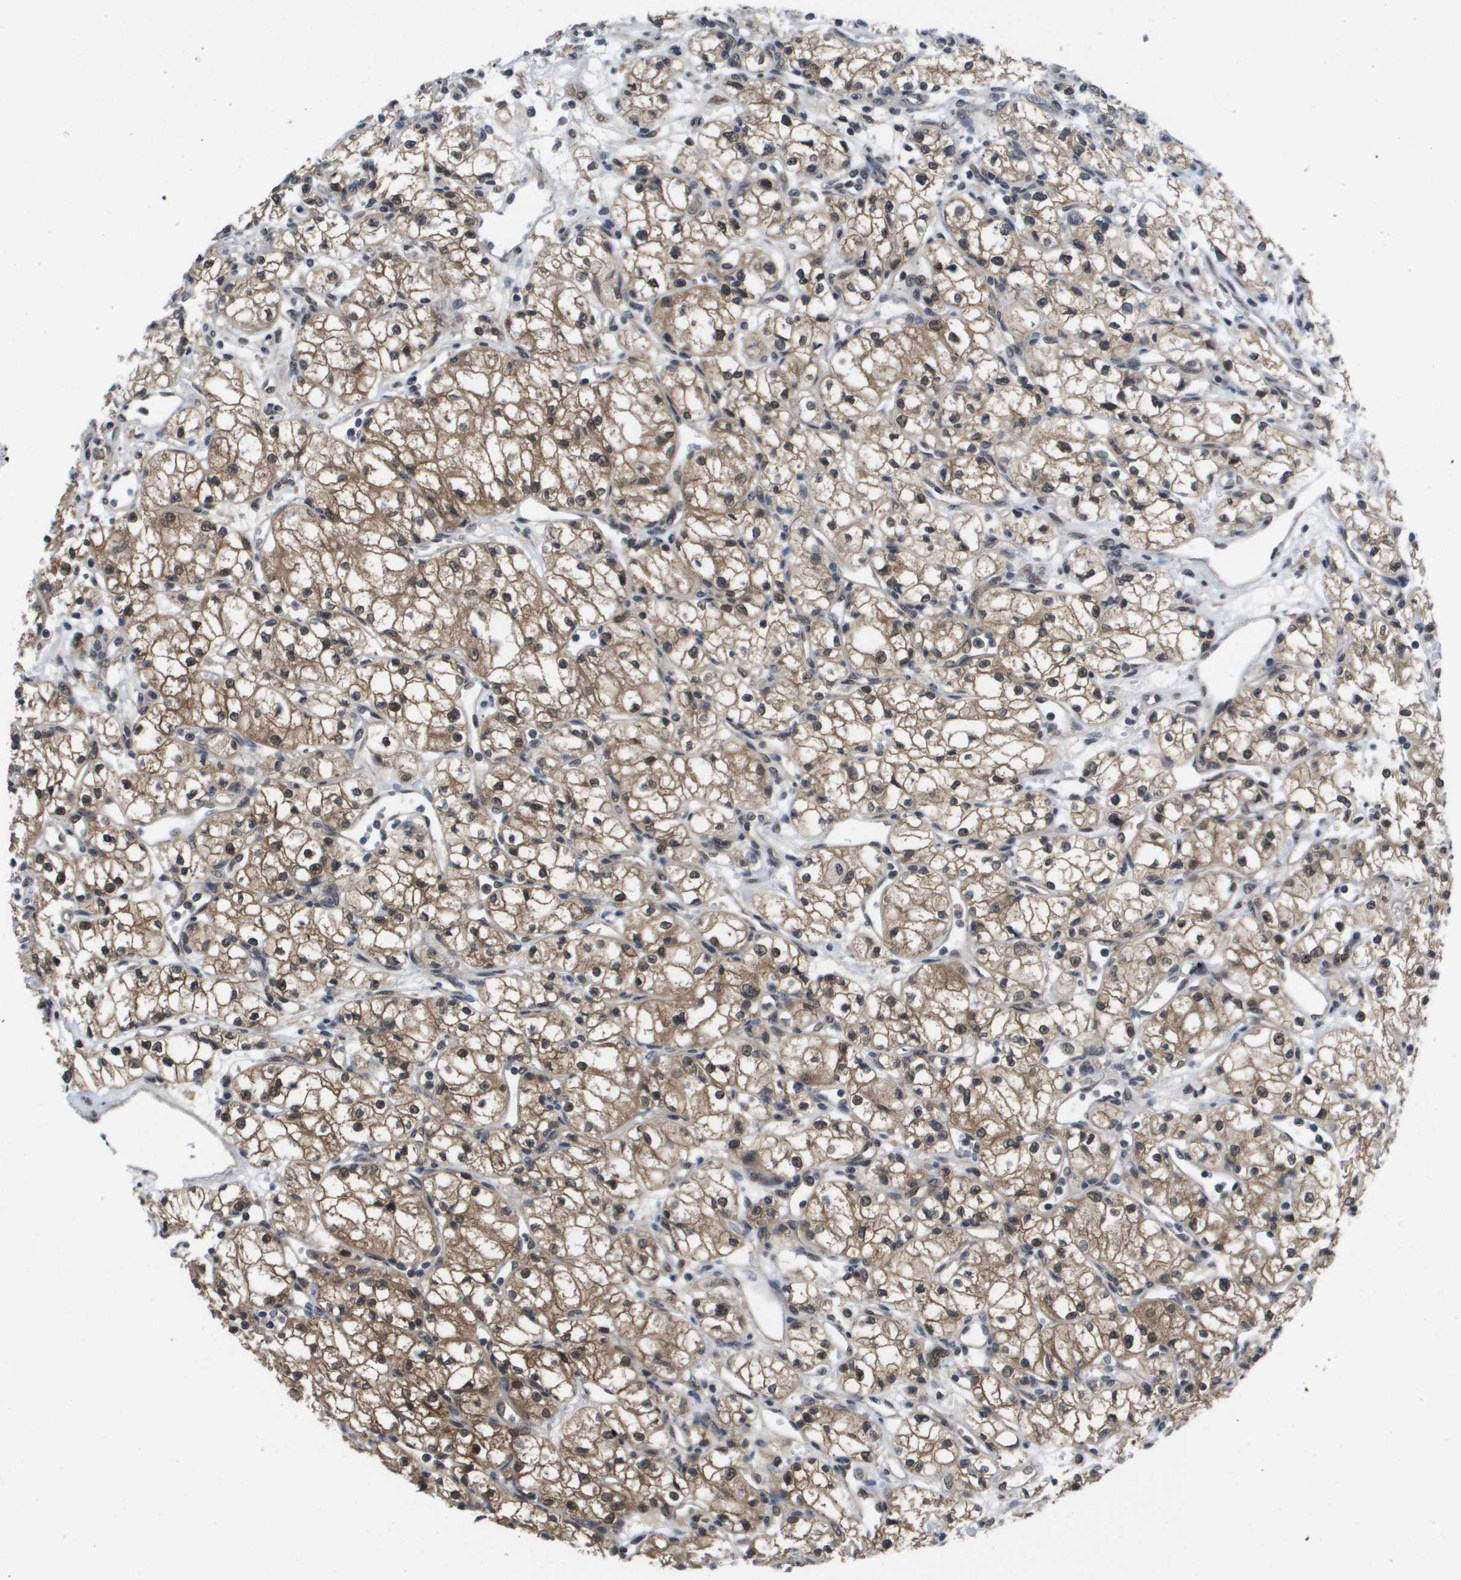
{"staining": {"intensity": "moderate", "quantity": "25%-75%", "location": "cytoplasmic/membranous,nuclear"}, "tissue": "renal cancer", "cell_type": "Tumor cells", "image_type": "cancer", "snomed": [{"axis": "morphology", "description": "Normal tissue, NOS"}, {"axis": "morphology", "description": "Adenocarcinoma, NOS"}, {"axis": "topography", "description": "Kidney"}], "caption": "Moderate cytoplasmic/membranous and nuclear expression is present in about 25%-75% of tumor cells in adenocarcinoma (renal).", "gene": "AMBRA1", "patient": {"sex": "male", "age": 59}}